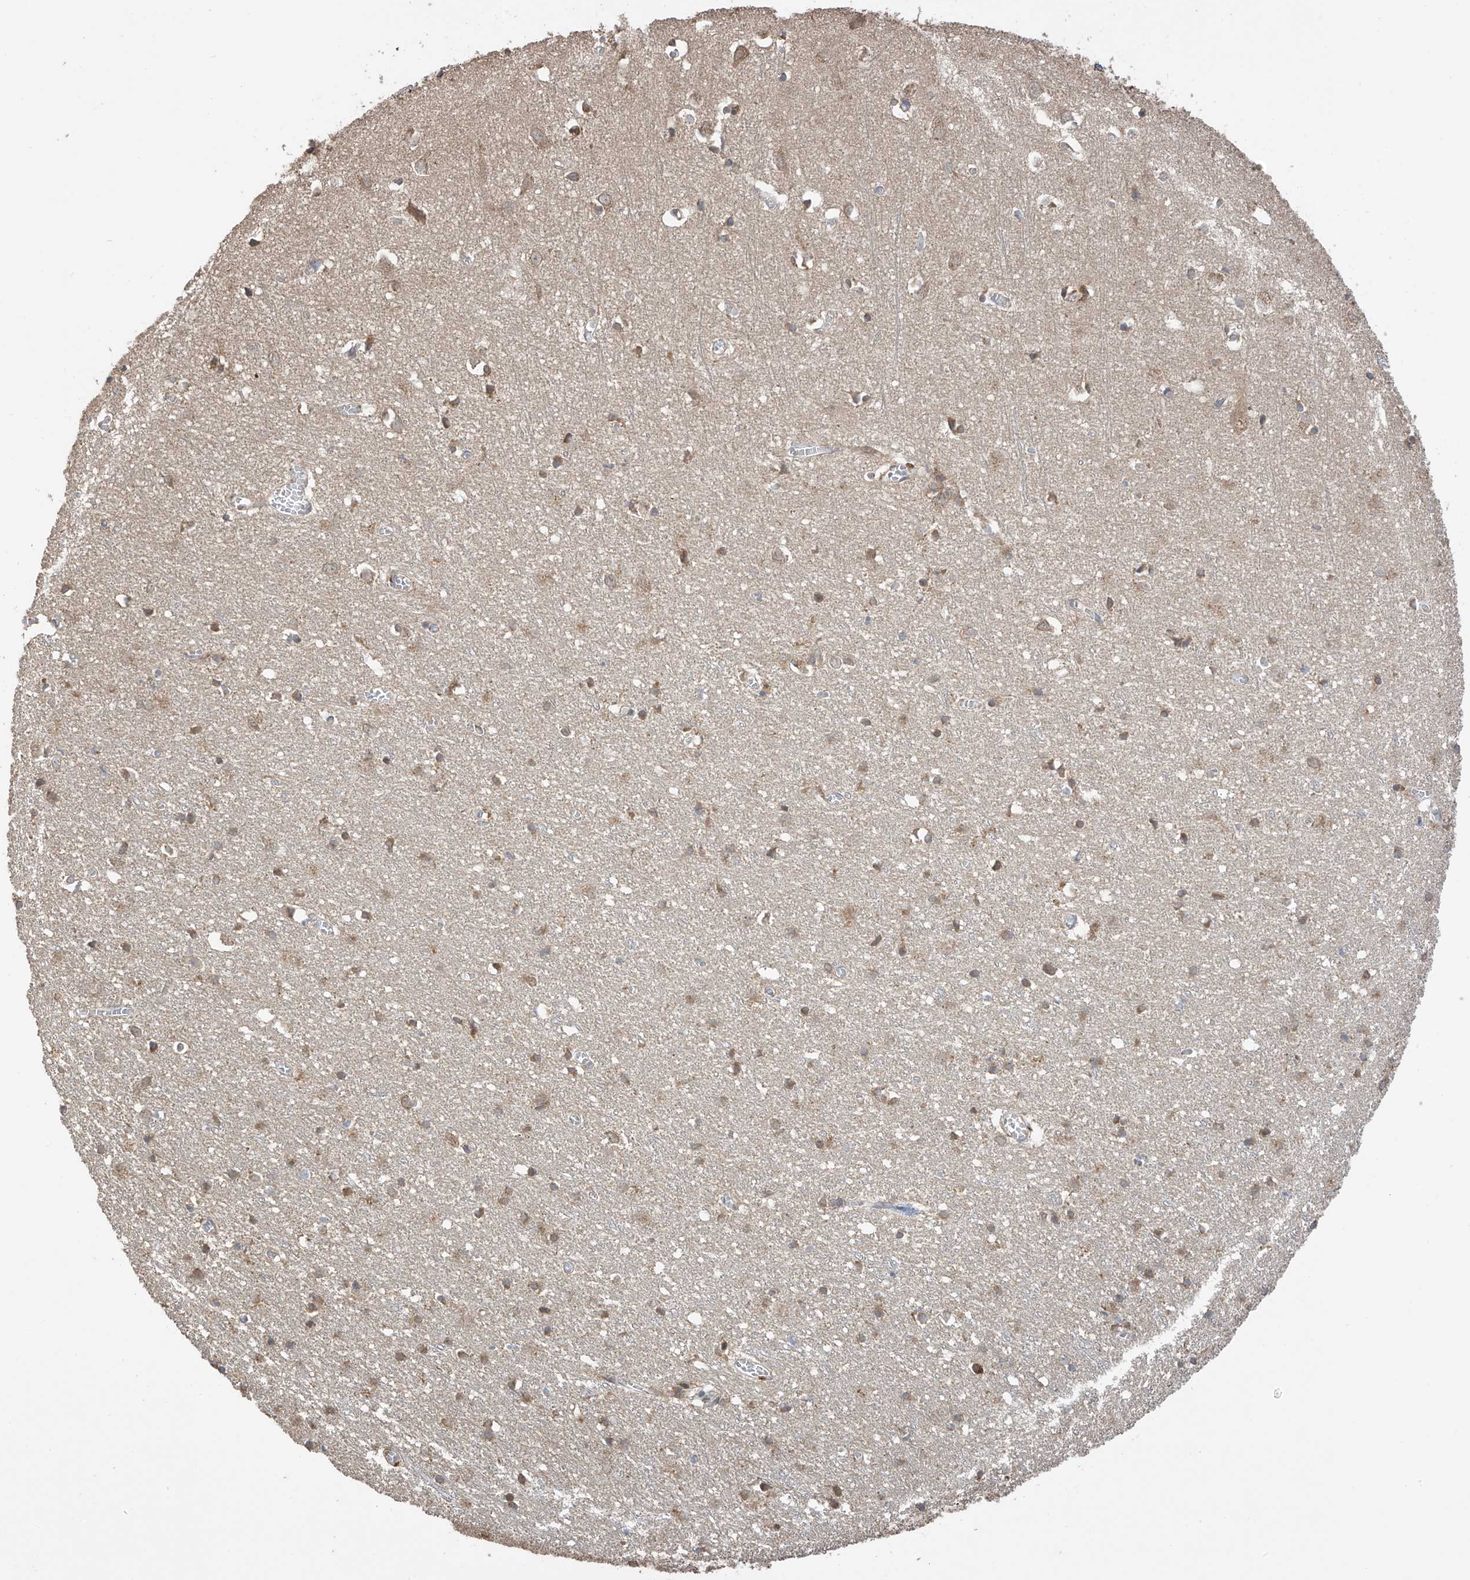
{"staining": {"intensity": "weak", "quantity": ">75%", "location": "cytoplasmic/membranous"}, "tissue": "cerebral cortex", "cell_type": "Endothelial cells", "image_type": "normal", "snomed": [{"axis": "morphology", "description": "Normal tissue, NOS"}, {"axis": "topography", "description": "Cerebral cortex"}], "caption": "High-magnification brightfield microscopy of normal cerebral cortex stained with DAB (3,3'-diaminobenzidine) (brown) and counterstained with hematoxylin (blue). endothelial cells exhibit weak cytoplasmic/membranous staining is appreciated in about>75% of cells.", "gene": "PNPT1", "patient": {"sex": "female", "age": 64}}